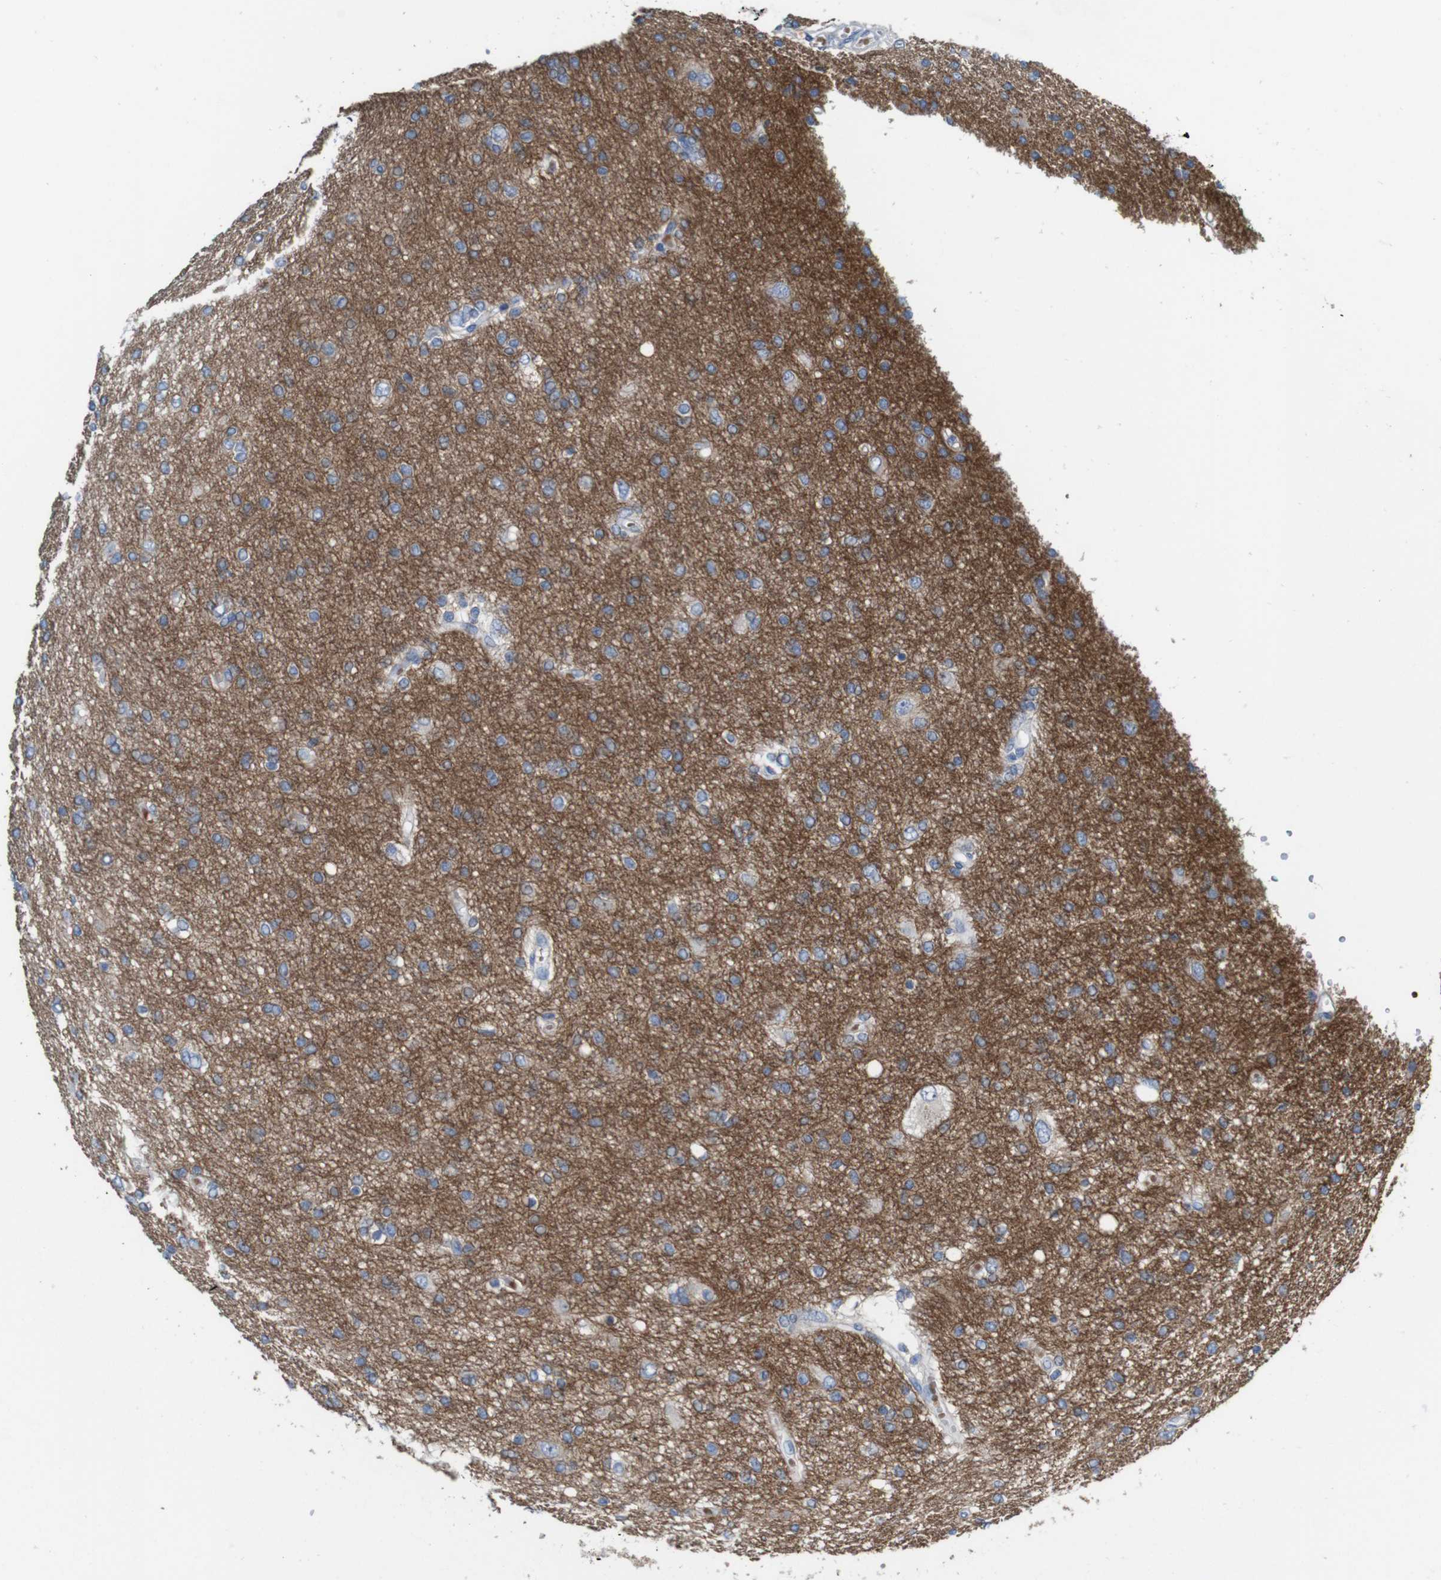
{"staining": {"intensity": "negative", "quantity": "none", "location": "none"}, "tissue": "glioma", "cell_type": "Tumor cells", "image_type": "cancer", "snomed": [{"axis": "morphology", "description": "Glioma, malignant, High grade"}, {"axis": "topography", "description": "Brain"}], "caption": "This is an IHC photomicrograph of glioma. There is no staining in tumor cells.", "gene": "IGSF8", "patient": {"sex": "female", "age": 59}}